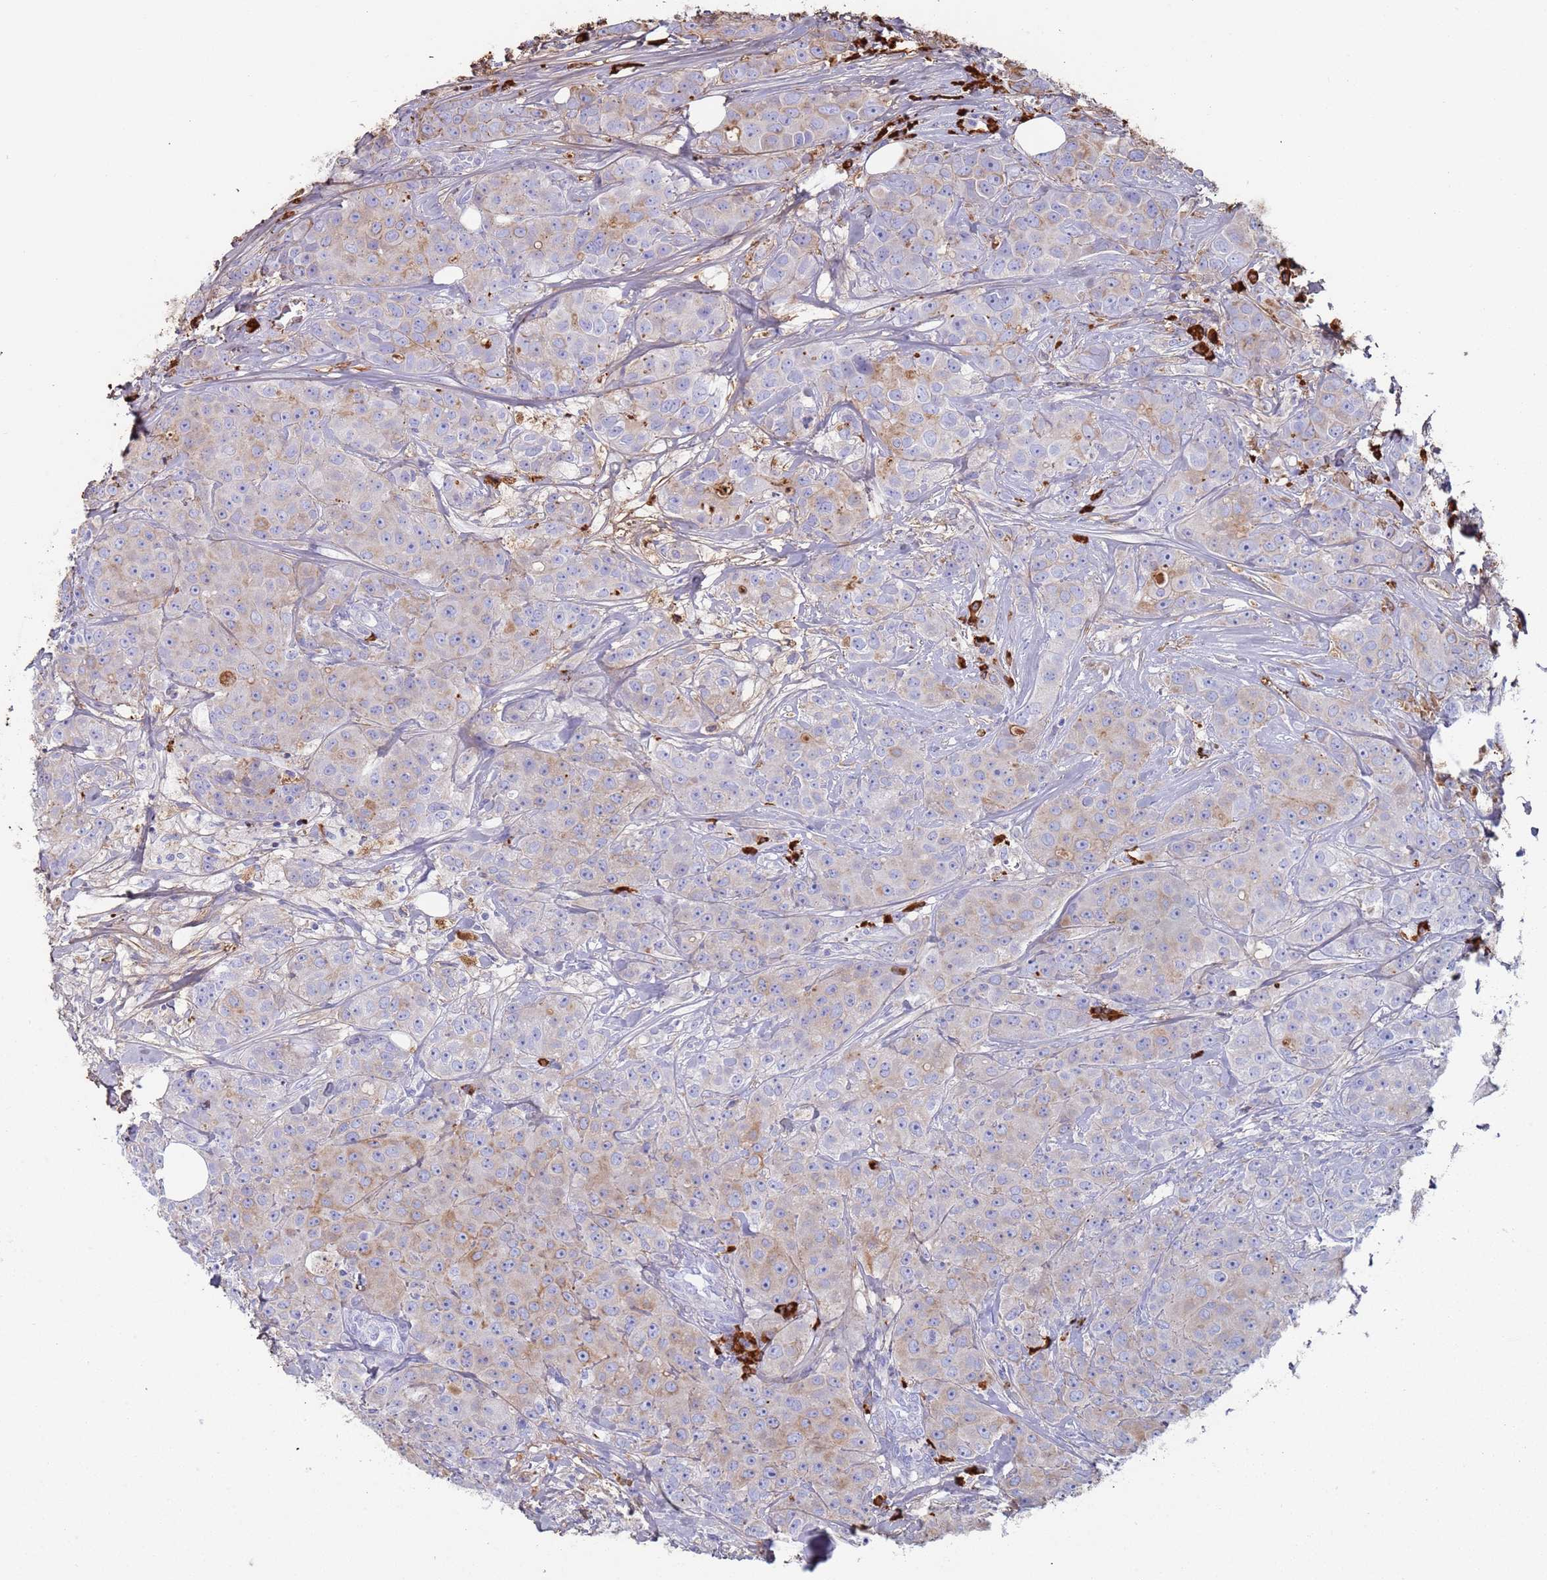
{"staining": {"intensity": "weak", "quantity": "<25%", "location": "cytoplasmic/membranous"}, "tissue": "breast cancer", "cell_type": "Tumor cells", "image_type": "cancer", "snomed": [{"axis": "morphology", "description": "Duct carcinoma"}, {"axis": "topography", "description": "Breast"}], "caption": "The image reveals no staining of tumor cells in breast cancer (intraductal carcinoma). (DAB (3,3'-diaminobenzidine) immunohistochemistry (IHC) visualized using brightfield microscopy, high magnification).", "gene": "CYSLTR2", "patient": {"sex": "female", "age": 43}}